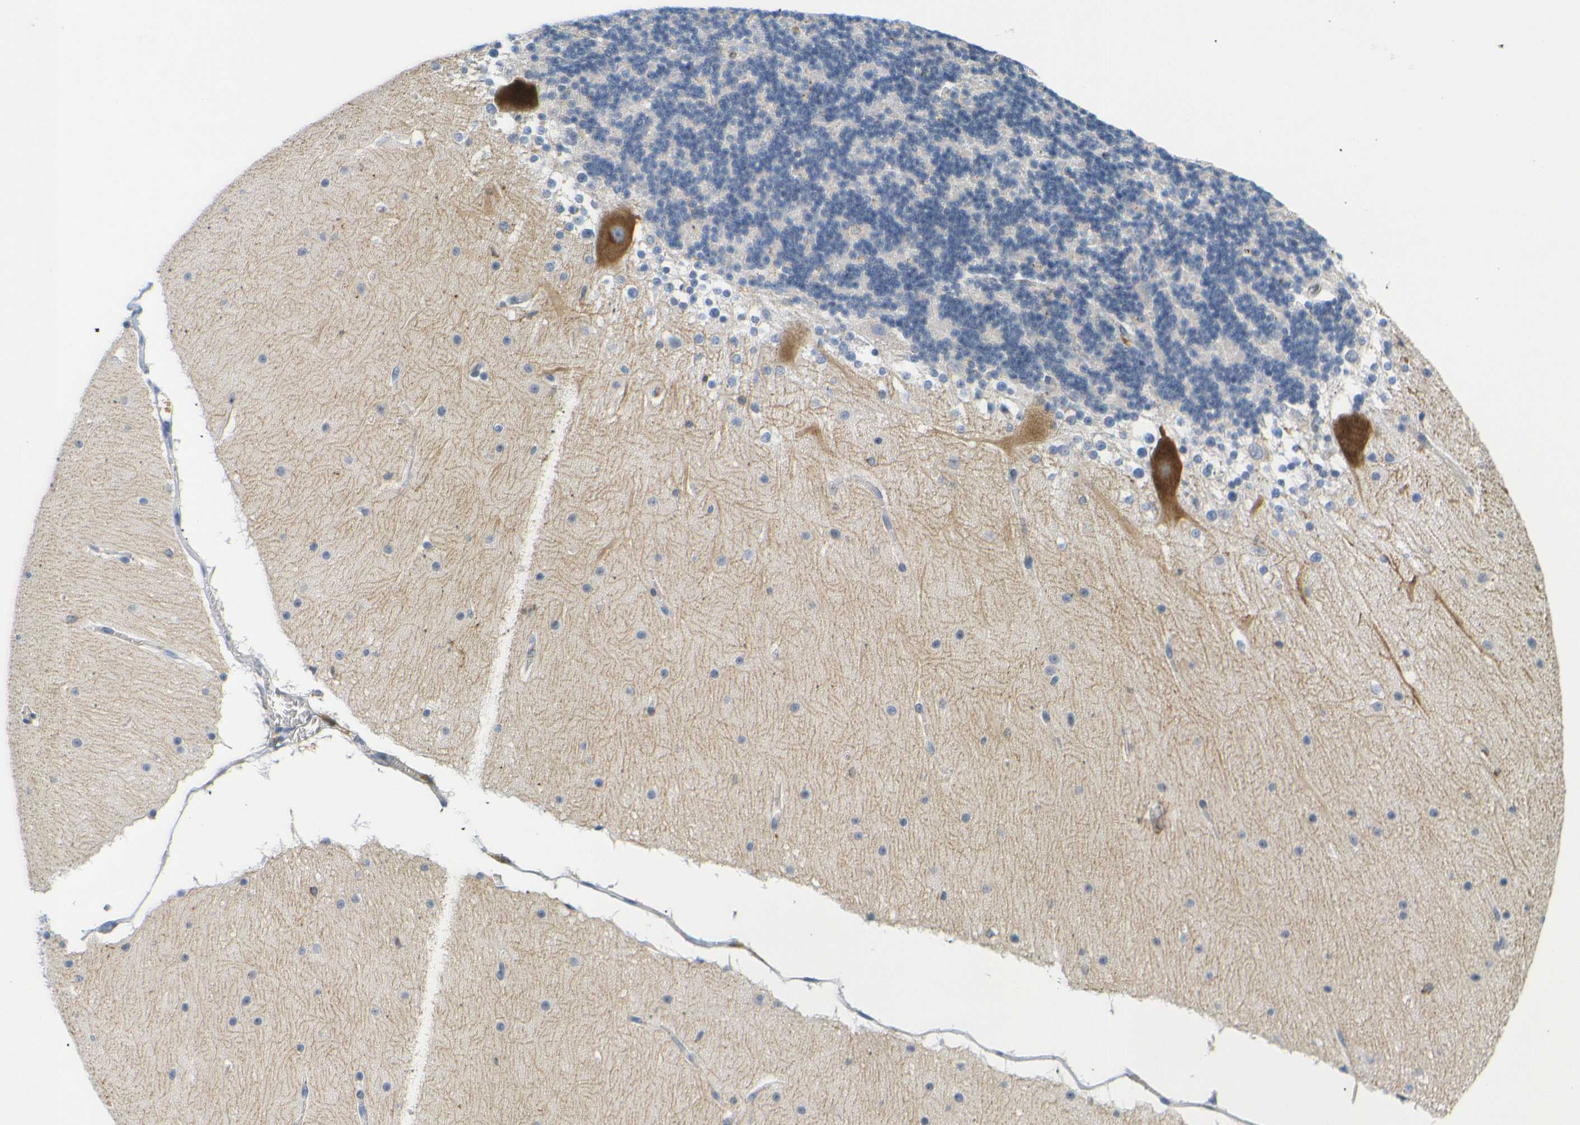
{"staining": {"intensity": "negative", "quantity": "none", "location": "none"}, "tissue": "cerebellum", "cell_type": "Cells in granular layer", "image_type": "normal", "snomed": [{"axis": "morphology", "description": "Normal tissue, NOS"}, {"axis": "topography", "description": "Cerebellum"}], "caption": "Immunohistochemistry (IHC) image of unremarkable human cerebellum stained for a protein (brown), which displays no positivity in cells in granular layer. (Immunohistochemistry (IHC), brightfield microscopy, high magnification).", "gene": "HLA", "patient": {"sex": "female", "age": 19}}